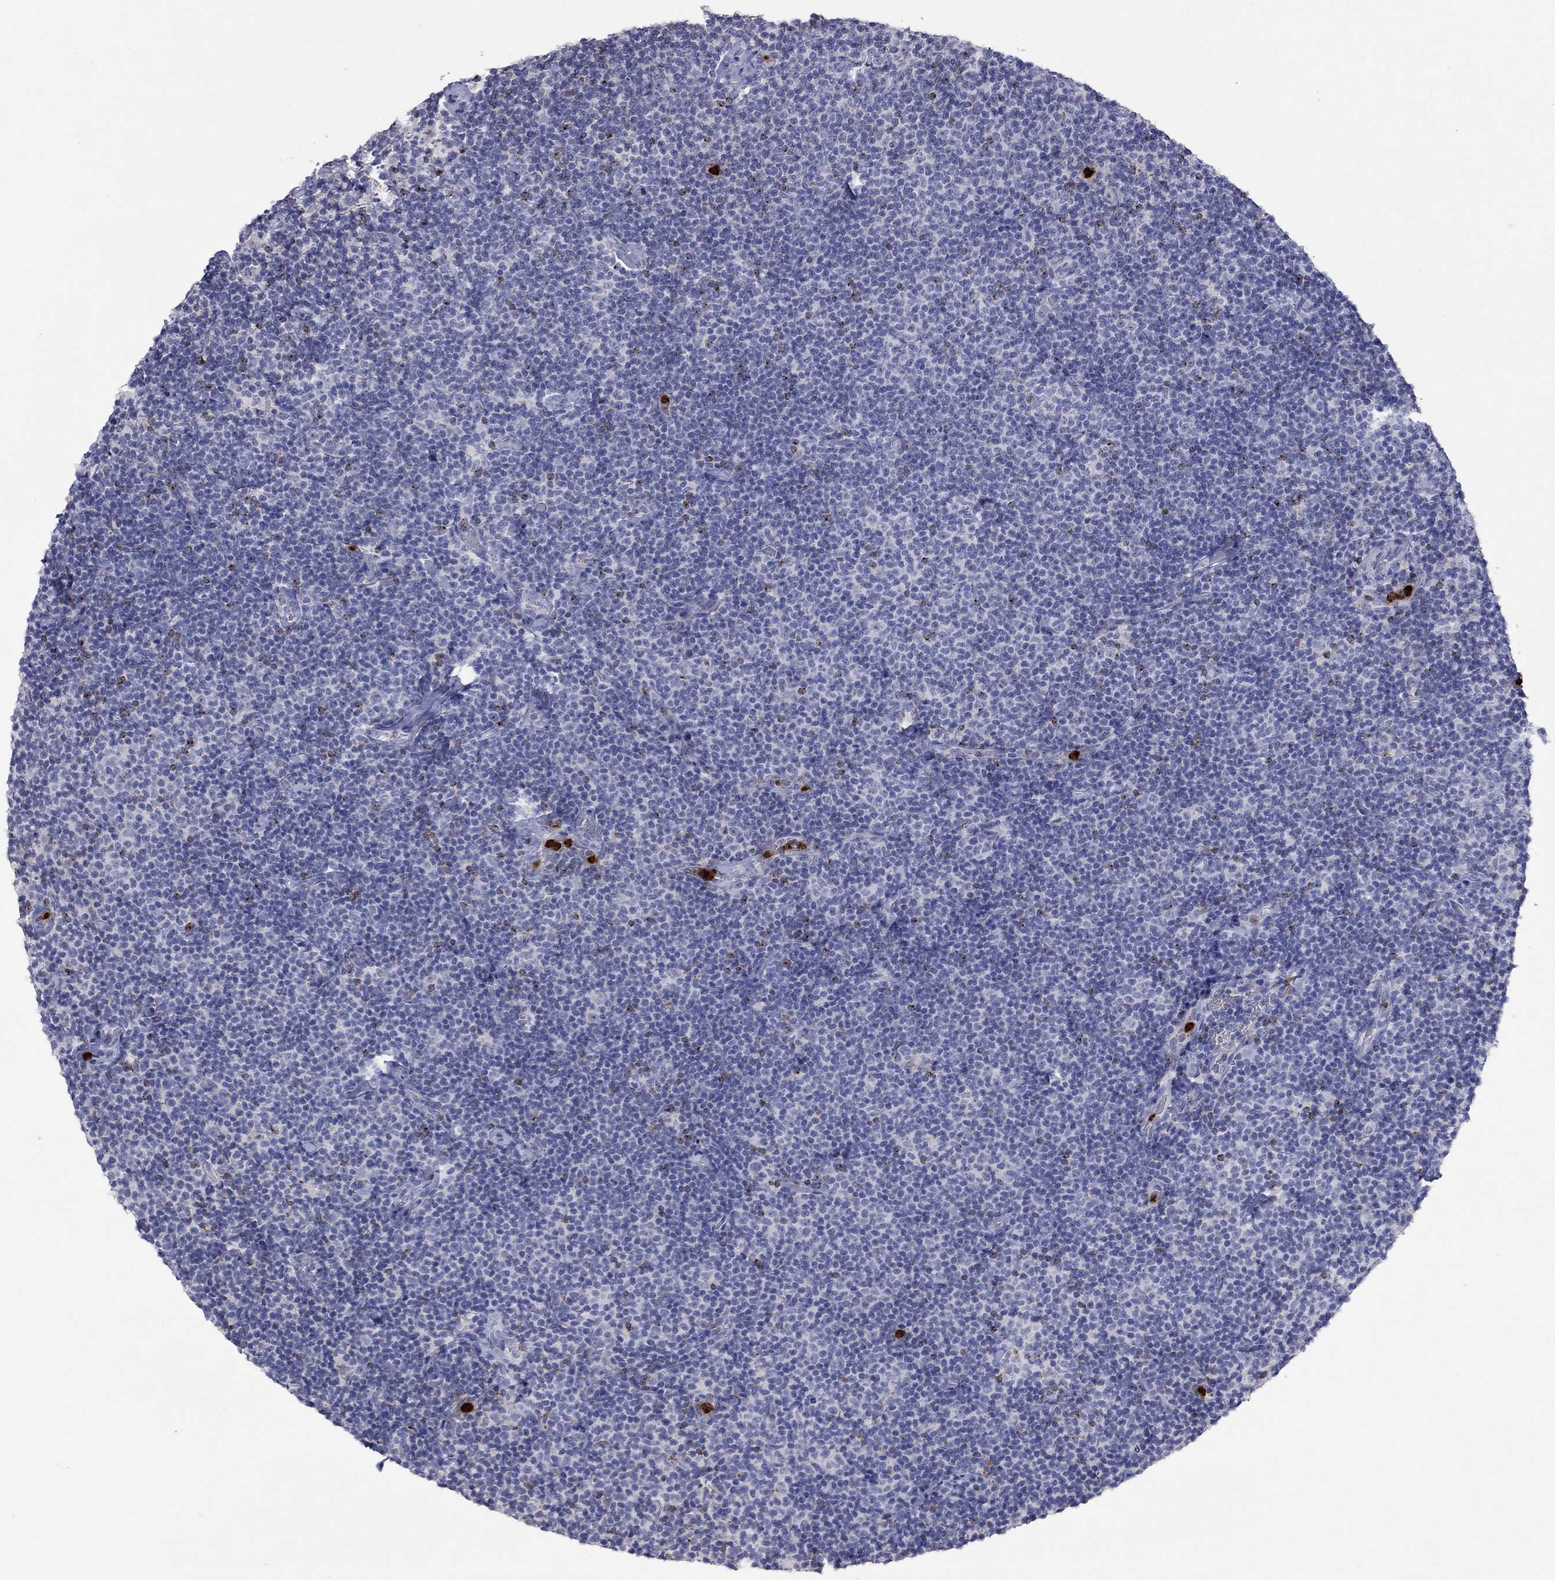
{"staining": {"intensity": "negative", "quantity": "none", "location": "none"}, "tissue": "lymphoma", "cell_type": "Tumor cells", "image_type": "cancer", "snomed": [{"axis": "morphology", "description": "Malignant lymphoma, non-Hodgkin's type, Low grade"}, {"axis": "topography", "description": "Lymph node"}], "caption": "DAB immunohistochemical staining of lymphoma demonstrates no significant positivity in tumor cells.", "gene": "CCL5", "patient": {"sex": "male", "age": 81}}